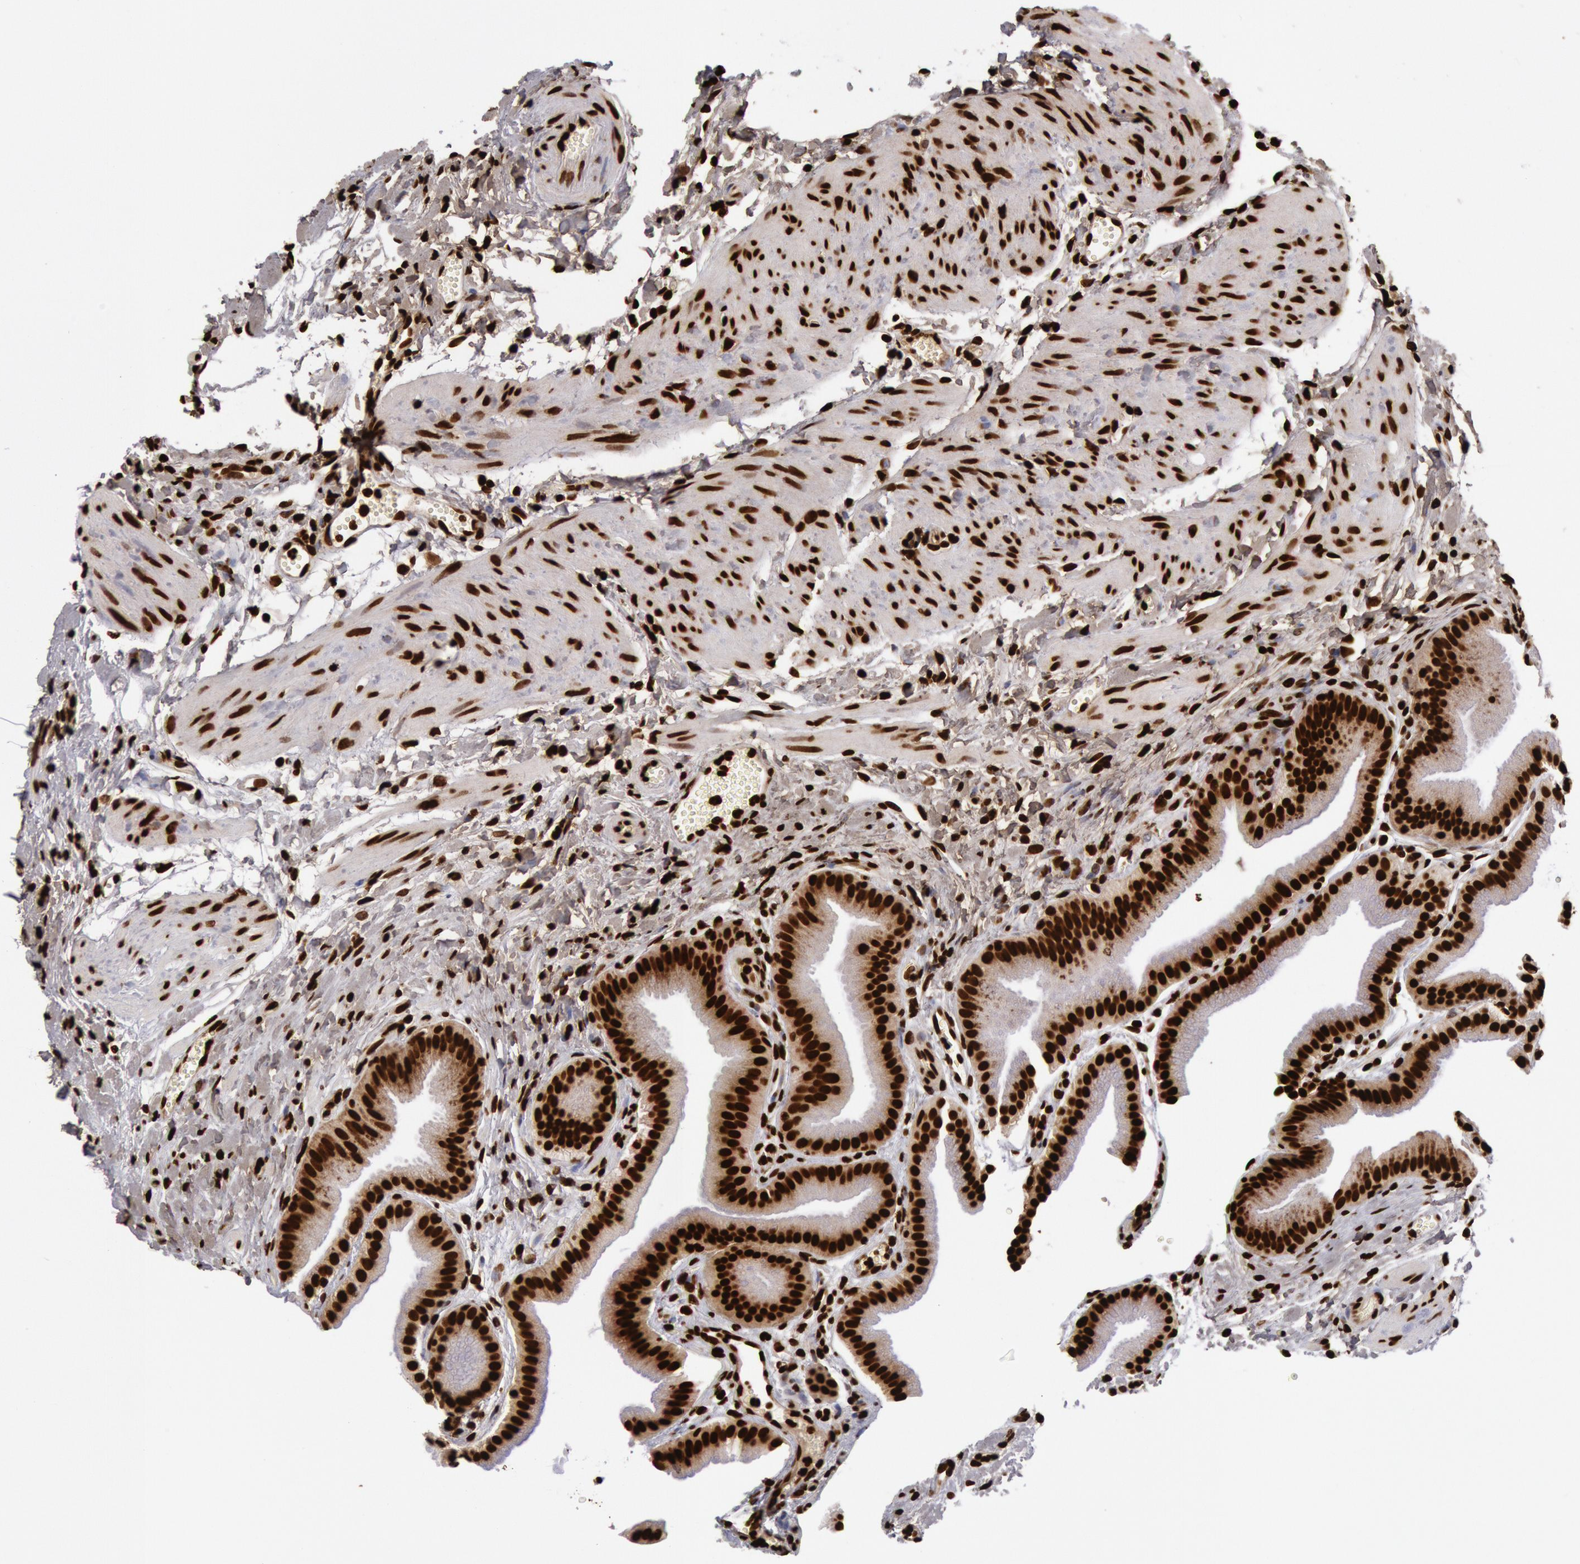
{"staining": {"intensity": "strong", "quantity": ">75%", "location": "nuclear"}, "tissue": "gallbladder", "cell_type": "Glandular cells", "image_type": "normal", "snomed": [{"axis": "morphology", "description": "Normal tissue, NOS"}, {"axis": "topography", "description": "Gallbladder"}], "caption": "Immunohistochemical staining of benign human gallbladder reveals >75% levels of strong nuclear protein positivity in about >75% of glandular cells. (DAB IHC, brown staining for protein, blue staining for nuclei).", "gene": "H3", "patient": {"sex": "female", "age": 63}}